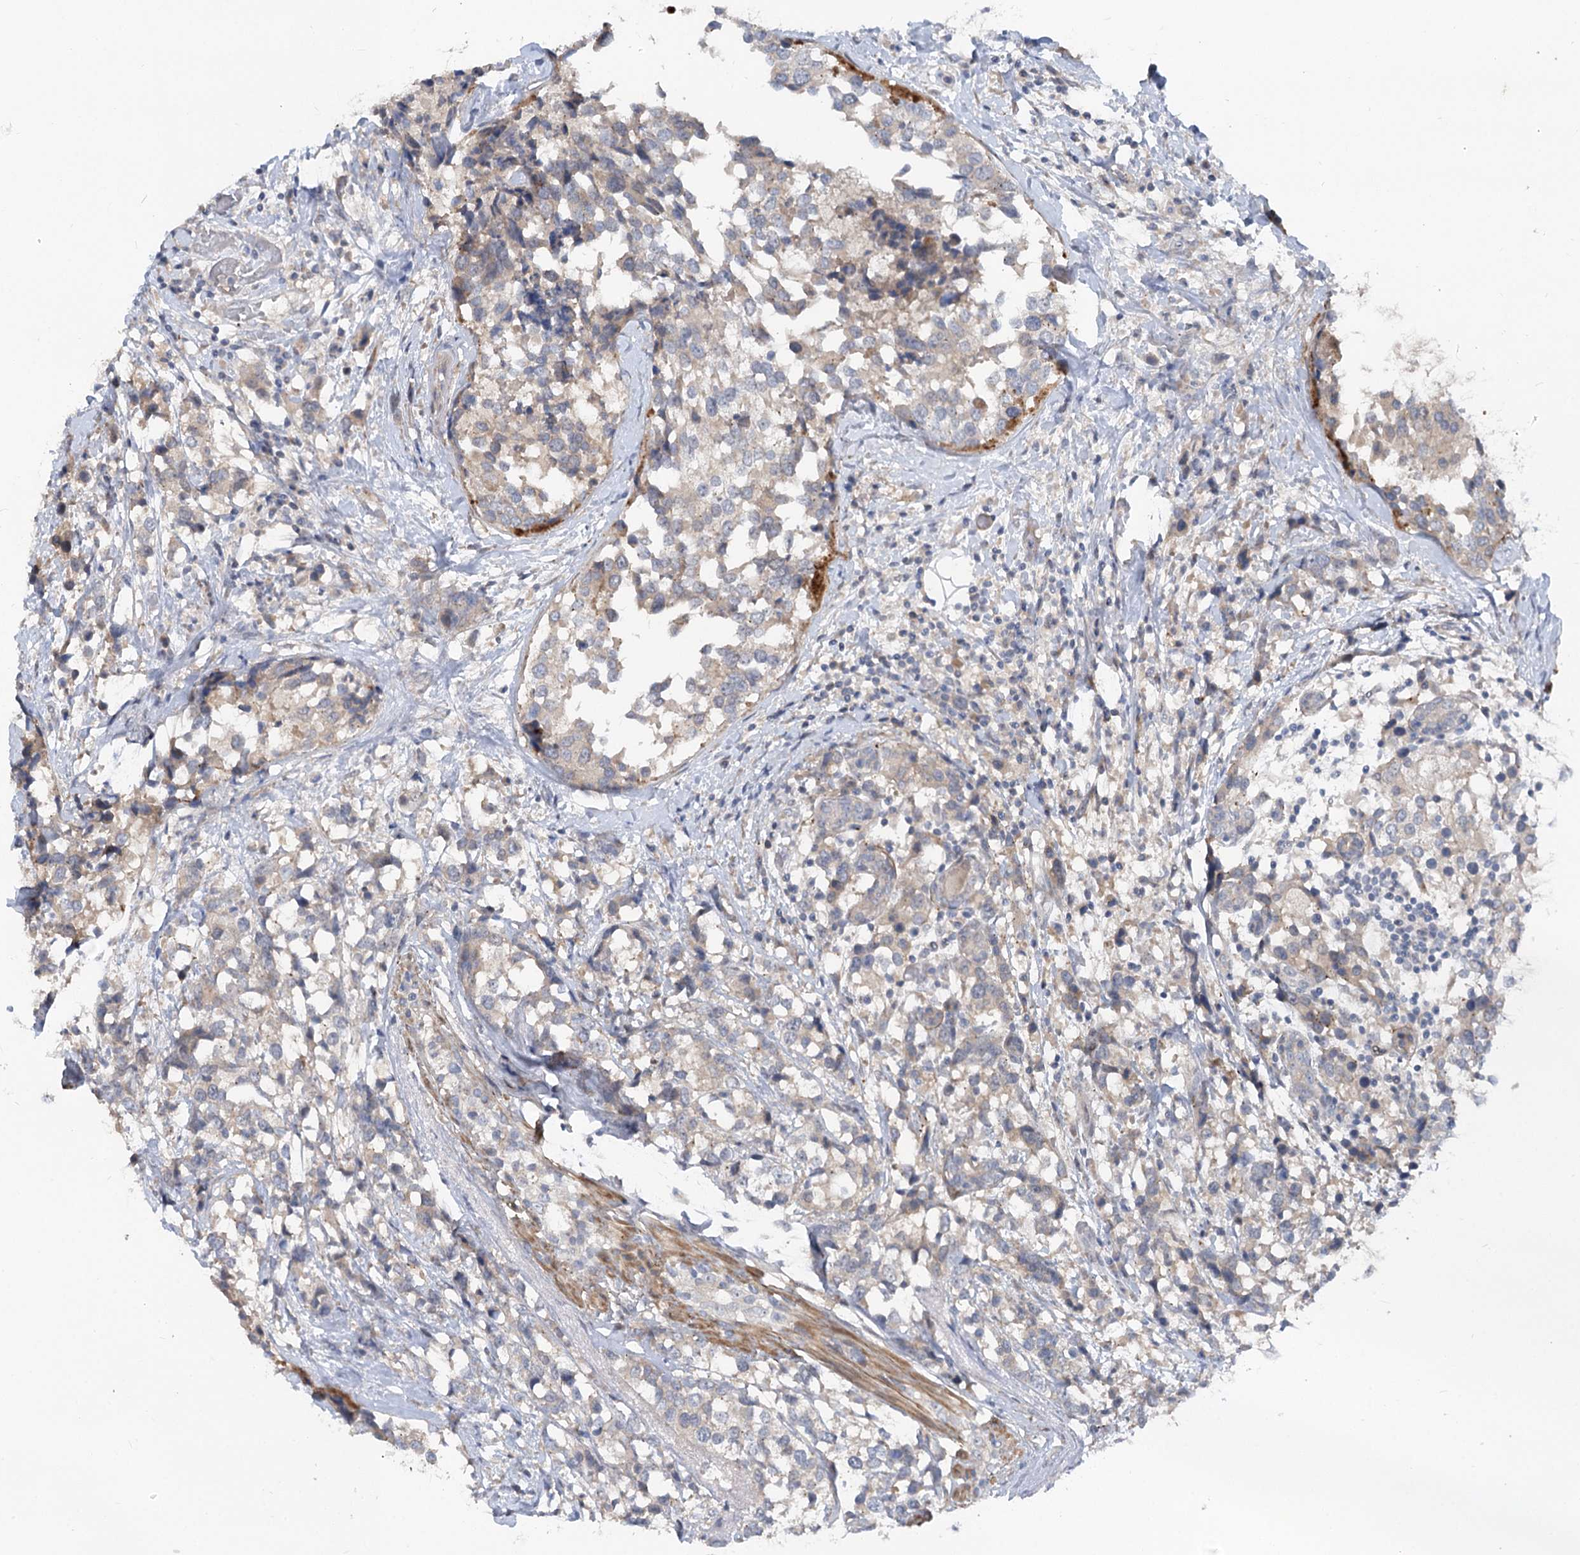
{"staining": {"intensity": "weak", "quantity": "25%-75%", "location": "cytoplasmic/membranous"}, "tissue": "breast cancer", "cell_type": "Tumor cells", "image_type": "cancer", "snomed": [{"axis": "morphology", "description": "Lobular carcinoma"}, {"axis": "topography", "description": "Breast"}], "caption": "A high-resolution photomicrograph shows immunohistochemistry staining of breast cancer (lobular carcinoma), which displays weak cytoplasmic/membranous staining in about 25%-75% of tumor cells. (DAB (3,3'-diaminobenzidine) IHC with brightfield microscopy, high magnification).", "gene": "FGF19", "patient": {"sex": "female", "age": 59}}